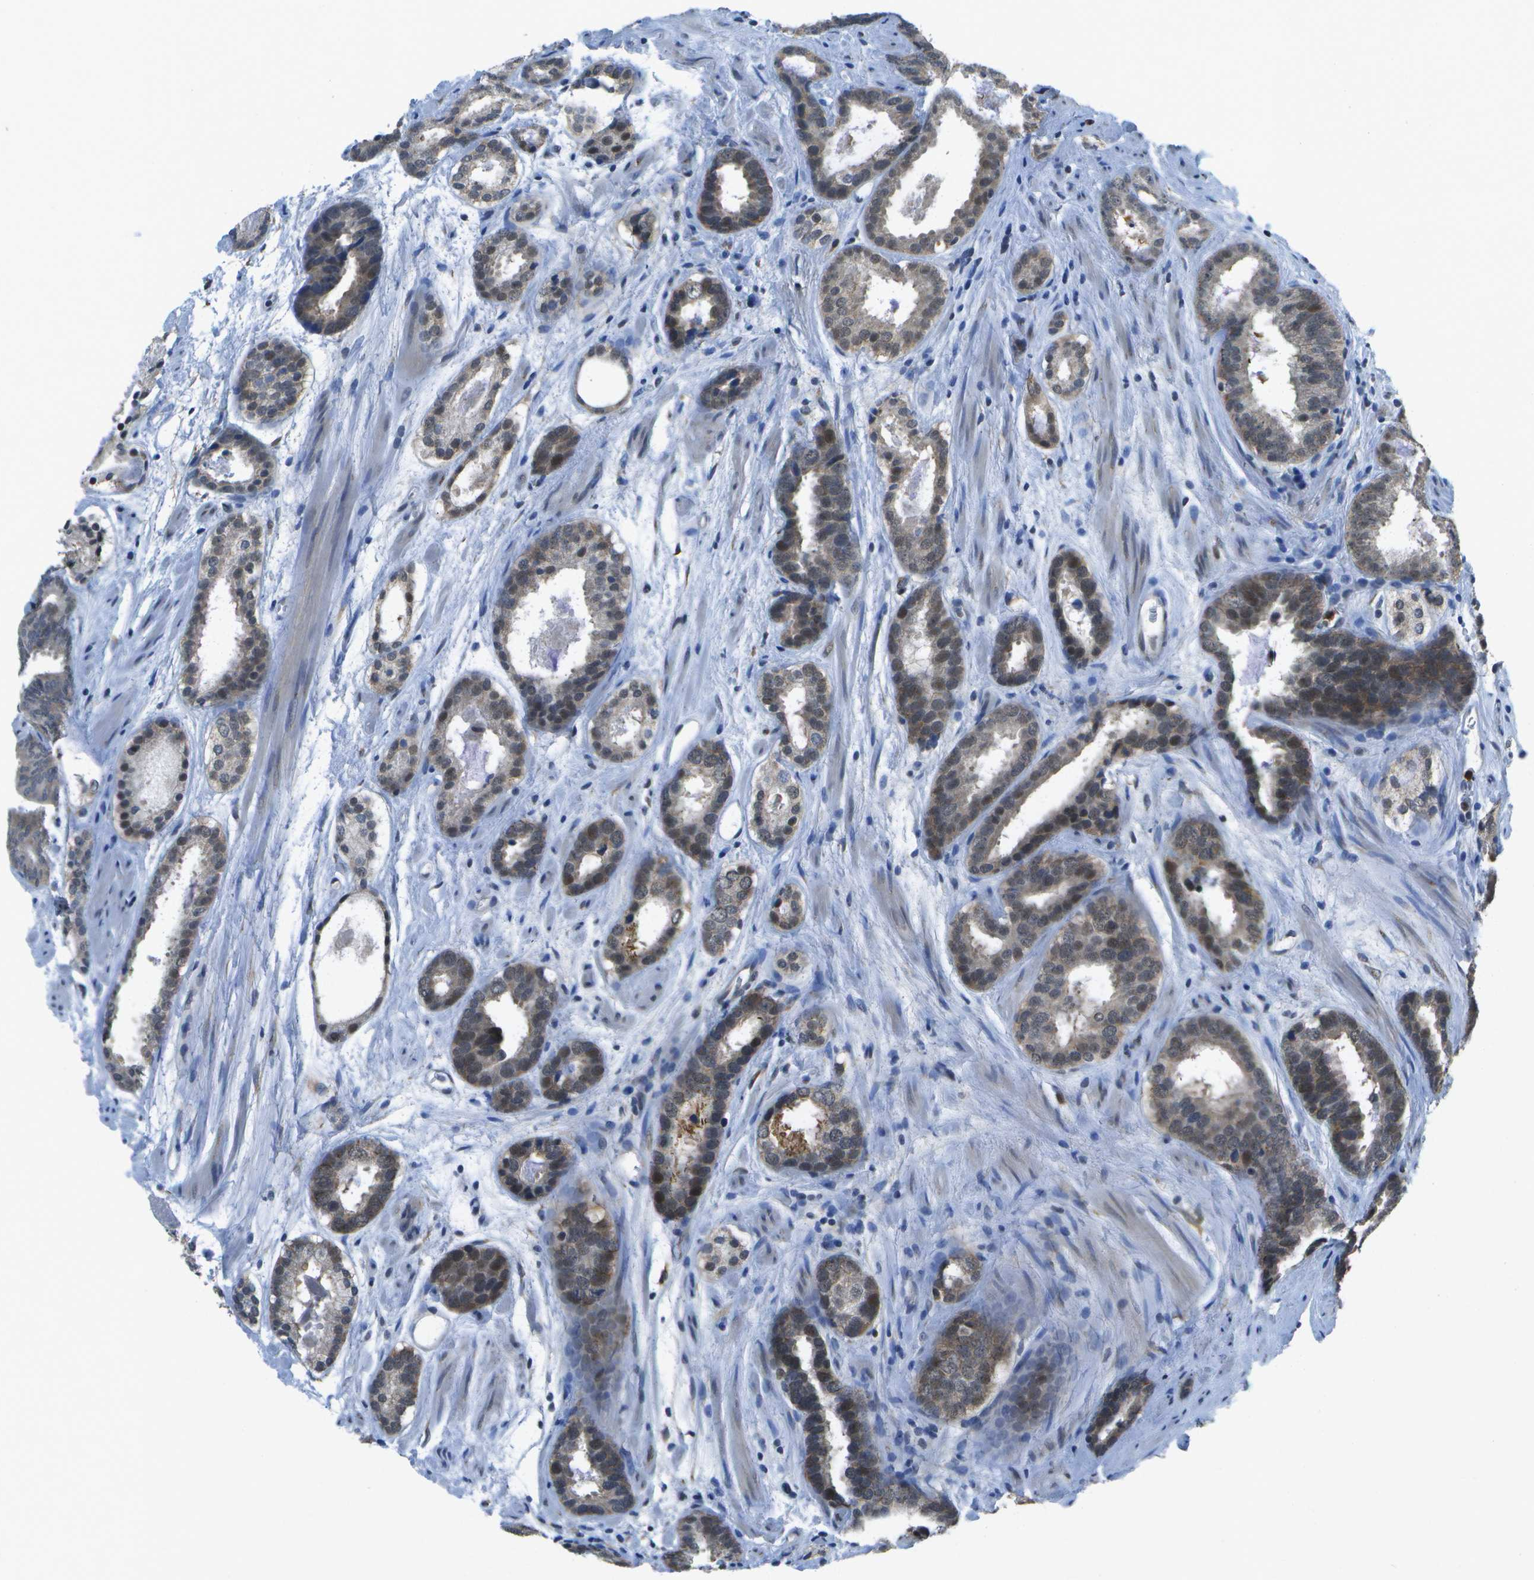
{"staining": {"intensity": "weak", "quantity": "25%-75%", "location": "cytoplasmic/membranous,nuclear"}, "tissue": "prostate cancer", "cell_type": "Tumor cells", "image_type": "cancer", "snomed": [{"axis": "morphology", "description": "Adenocarcinoma, Low grade"}, {"axis": "topography", "description": "Prostate"}], "caption": "This is a photomicrograph of immunohistochemistry (IHC) staining of prostate cancer, which shows weak staining in the cytoplasmic/membranous and nuclear of tumor cells.", "gene": "DSE", "patient": {"sex": "male", "age": 69}}